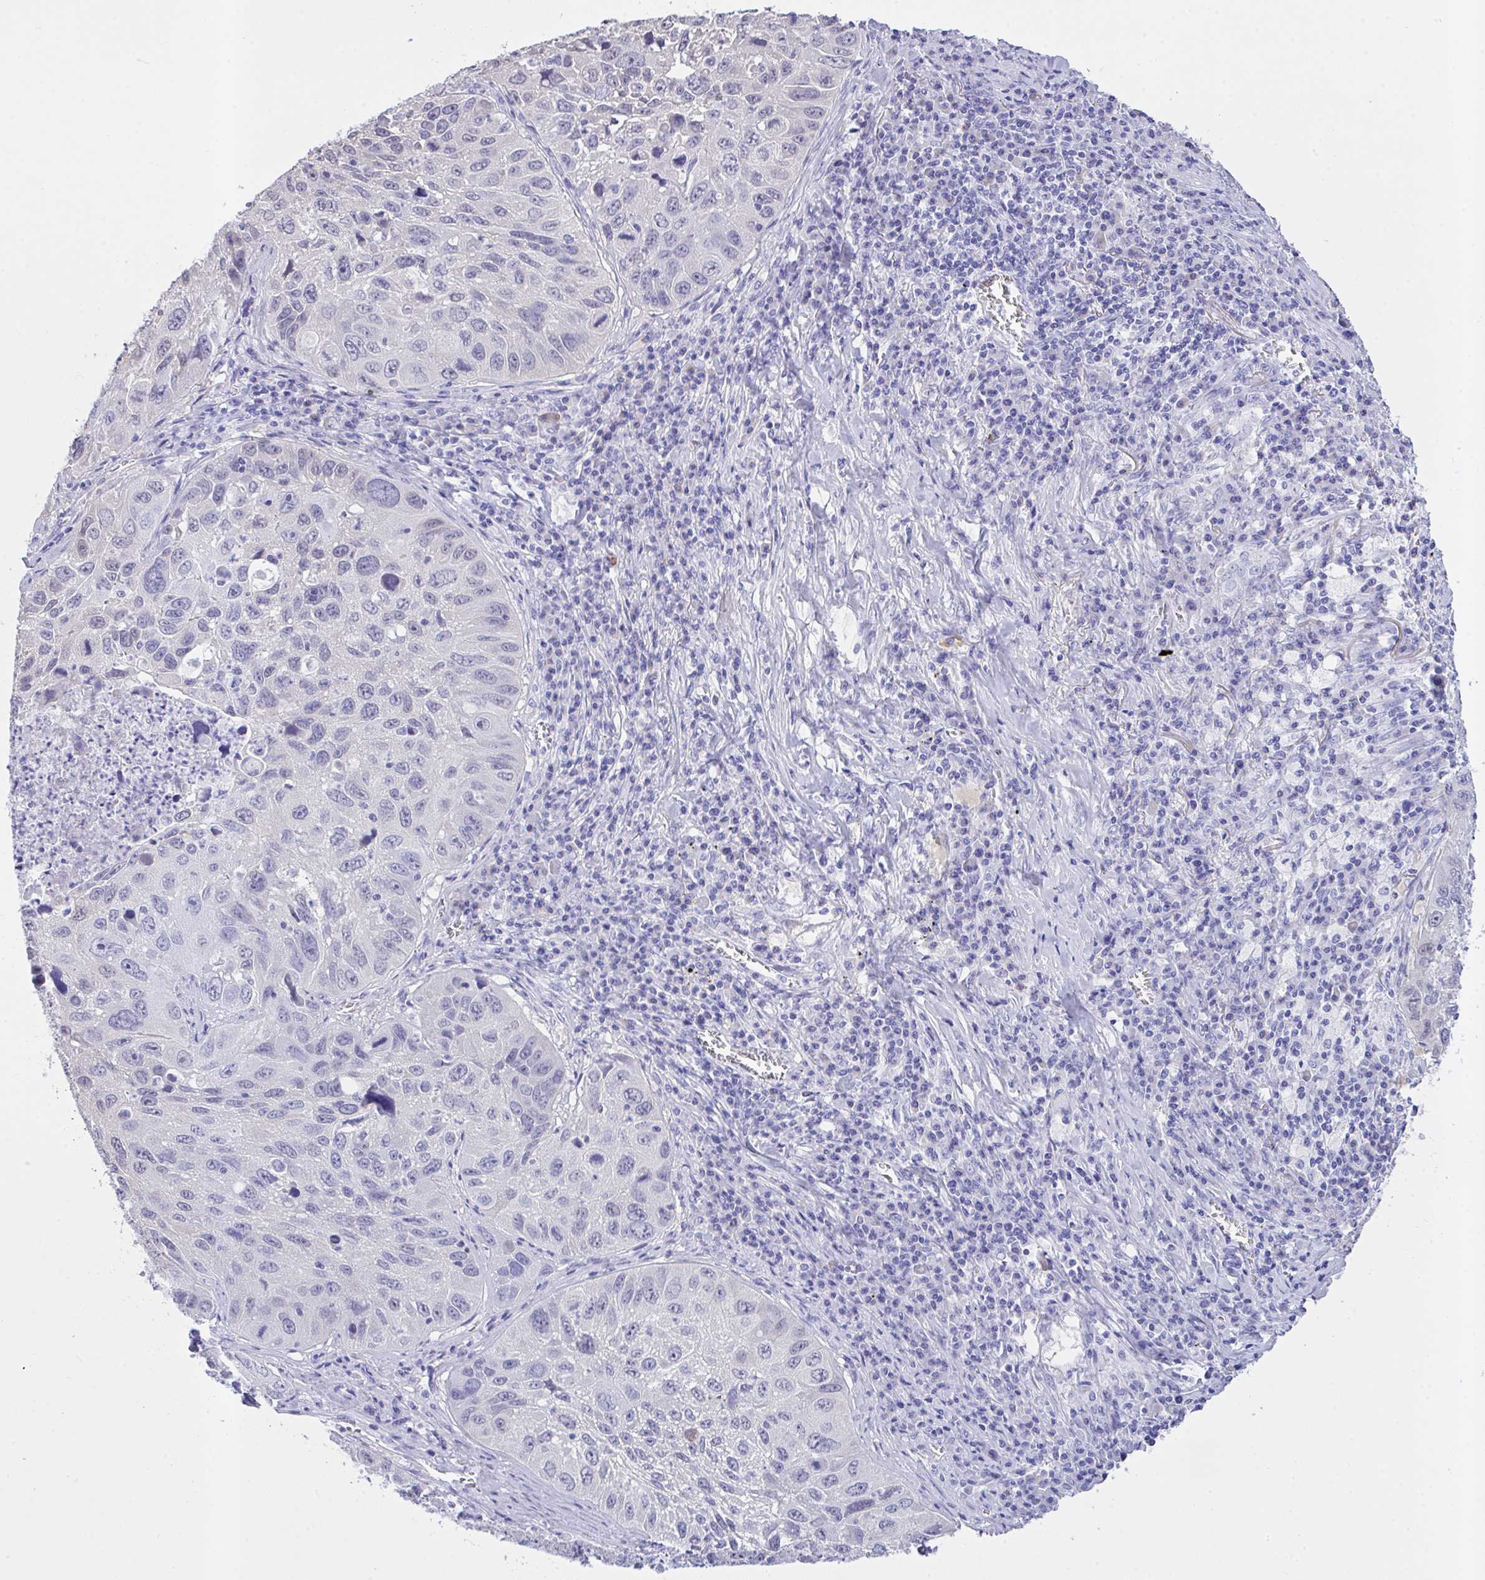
{"staining": {"intensity": "negative", "quantity": "none", "location": "none"}, "tissue": "lung cancer", "cell_type": "Tumor cells", "image_type": "cancer", "snomed": [{"axis": "morphology", "description": "Squamous cell carcinoma, NOS"}, {"axis": "topography", "description": "Lung"}], "caption": "Immunohistochemistry image of neoplastic tissue: human squamous cell carcinoma (lung) stained with DAB displays no significant protein staining in tumor cells. The staining was performed using DAB to visualize the protein expression in brown, while the nuclei were stained in blue with hematoxylin (Magnification: 20x).", "gene": "AKR1D1", "patient": {"sex": "female", "age": 61}}